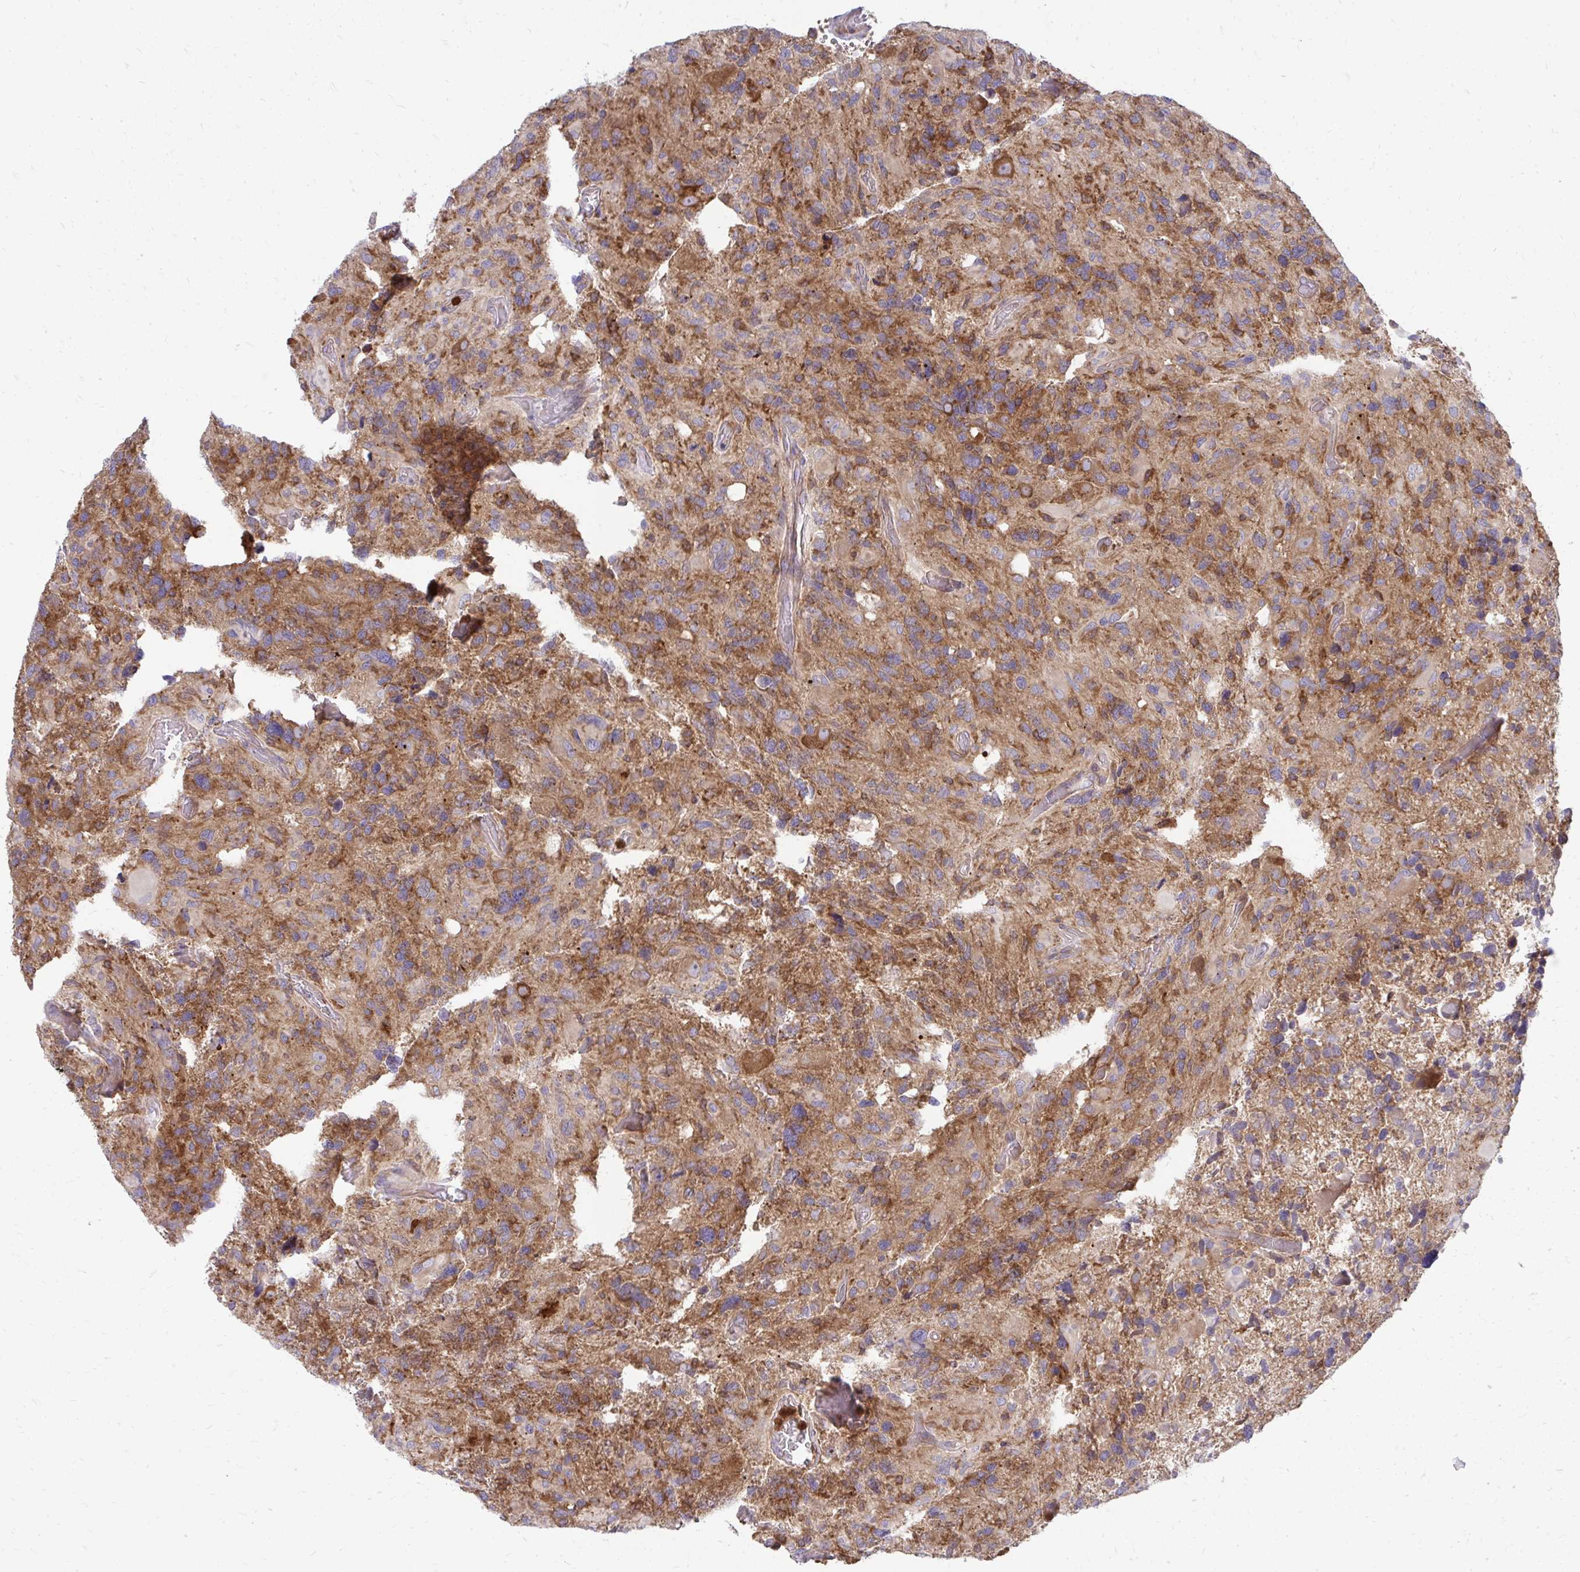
{"staining": {"intensity": "moderate", "quantity": "25%-75%", "location": "cytoplasmic/membranous"}, "tissue": "glioma", "cell_type": "Tumor cells", "image_type": "cancer", "snomed": [{"axis": "morphology", "description": "Glioma, malignant, High grade"}, {"axis": "topography", "description": "Brain"}], "caption": "Malignant glioma (high-grade) stained with DAB immunohistochemistry (IHC) exhibits medium levels of moderate cytoplasmic/membranous staining in approximately 25%-75% of tumor cells.", "gene": "ASAP1", "patient": {"sex": "male", "age": 49}}